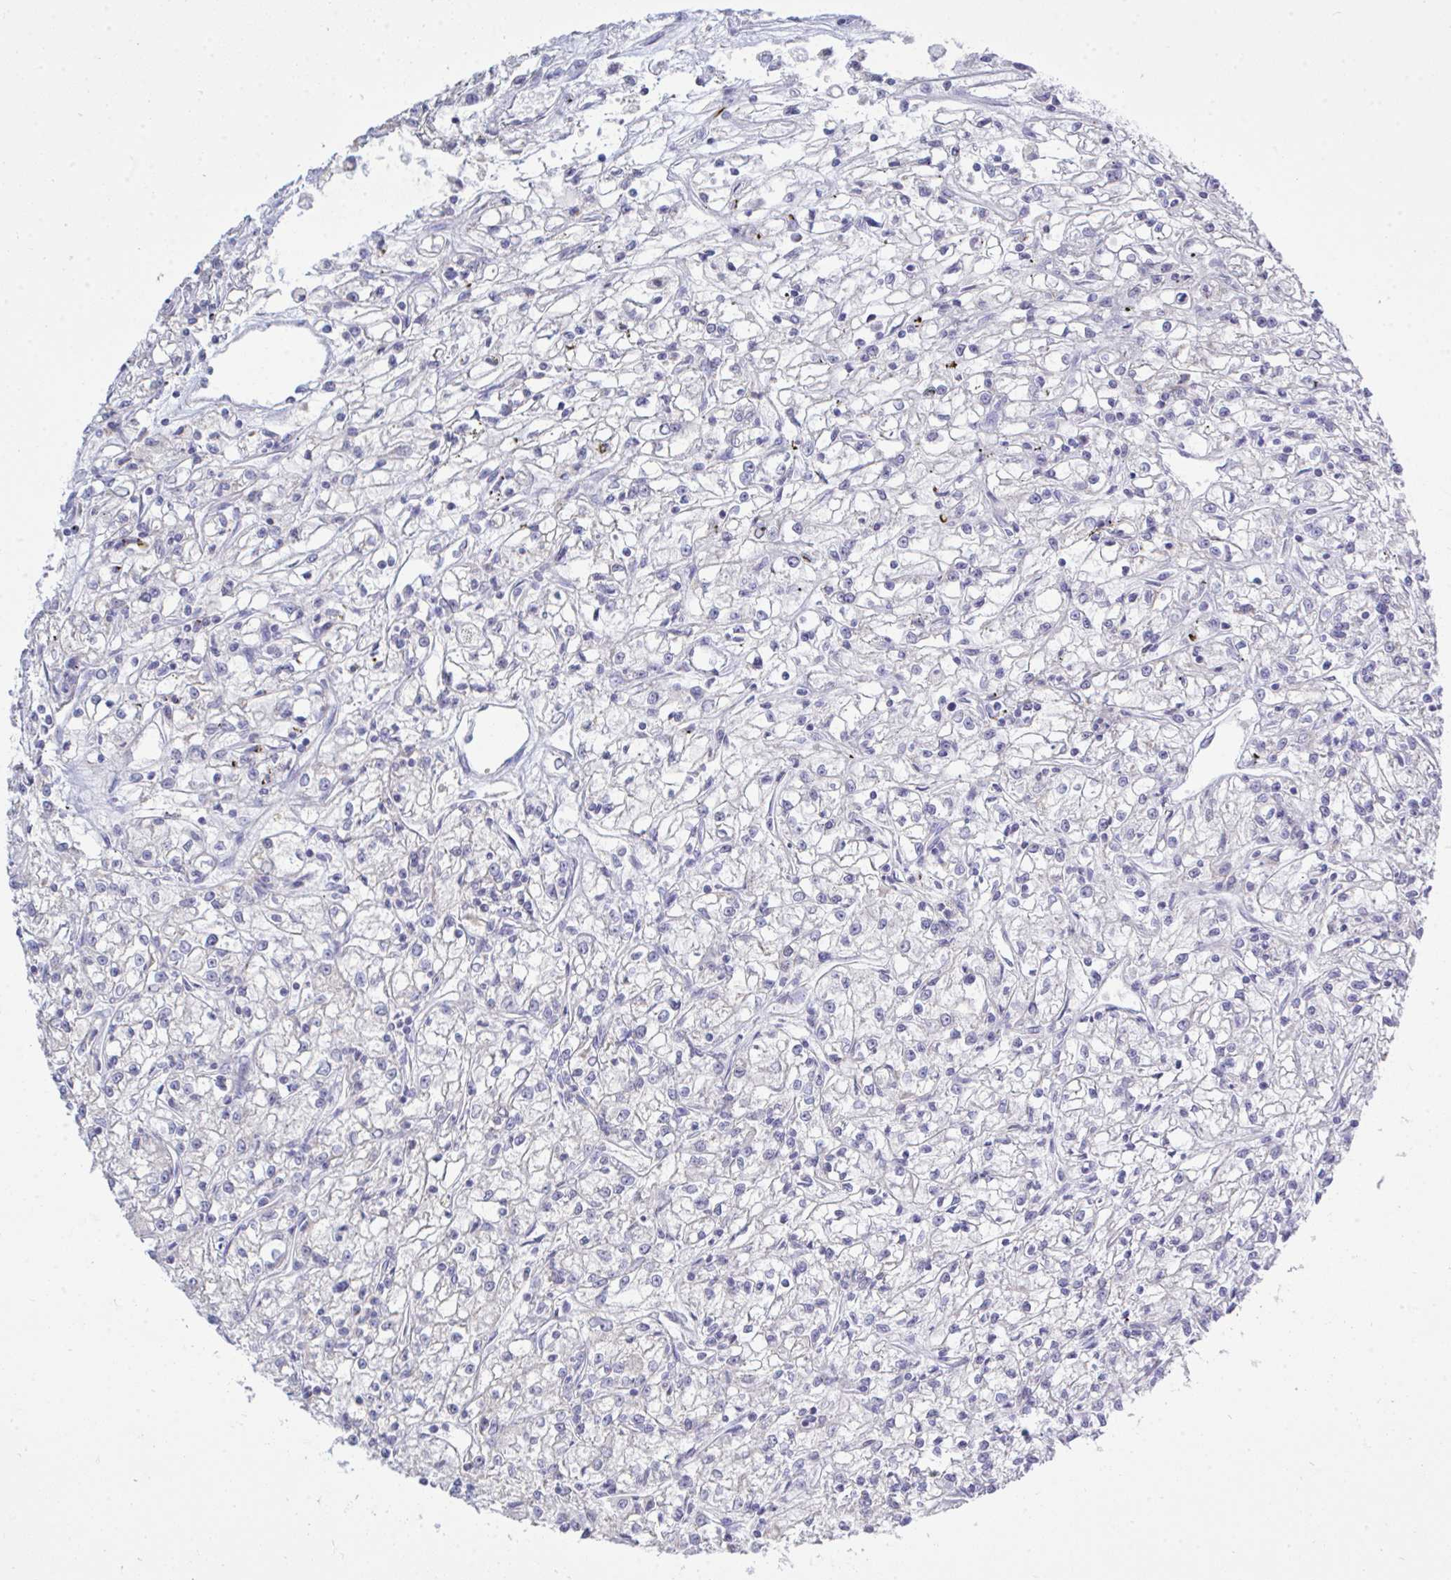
{"staining": {"intensity": "negative", "quantity": "none", "location": "none"}, "tissue": "renal cancer", "cell_type": "Tumor cells", "image_type": "cancer", "snomed": [{"axis": "morphology", "description": "Adenocarcinoma, NOS"}, {"axis": "topography", "description": "Kidney"}], "caption": "This is a photomicrograph of IHC staining of renal cancer, which shows no staining in tumor cells.", "gene": "NDUFA7", "patient": {"sex": "female", "age": 59}}